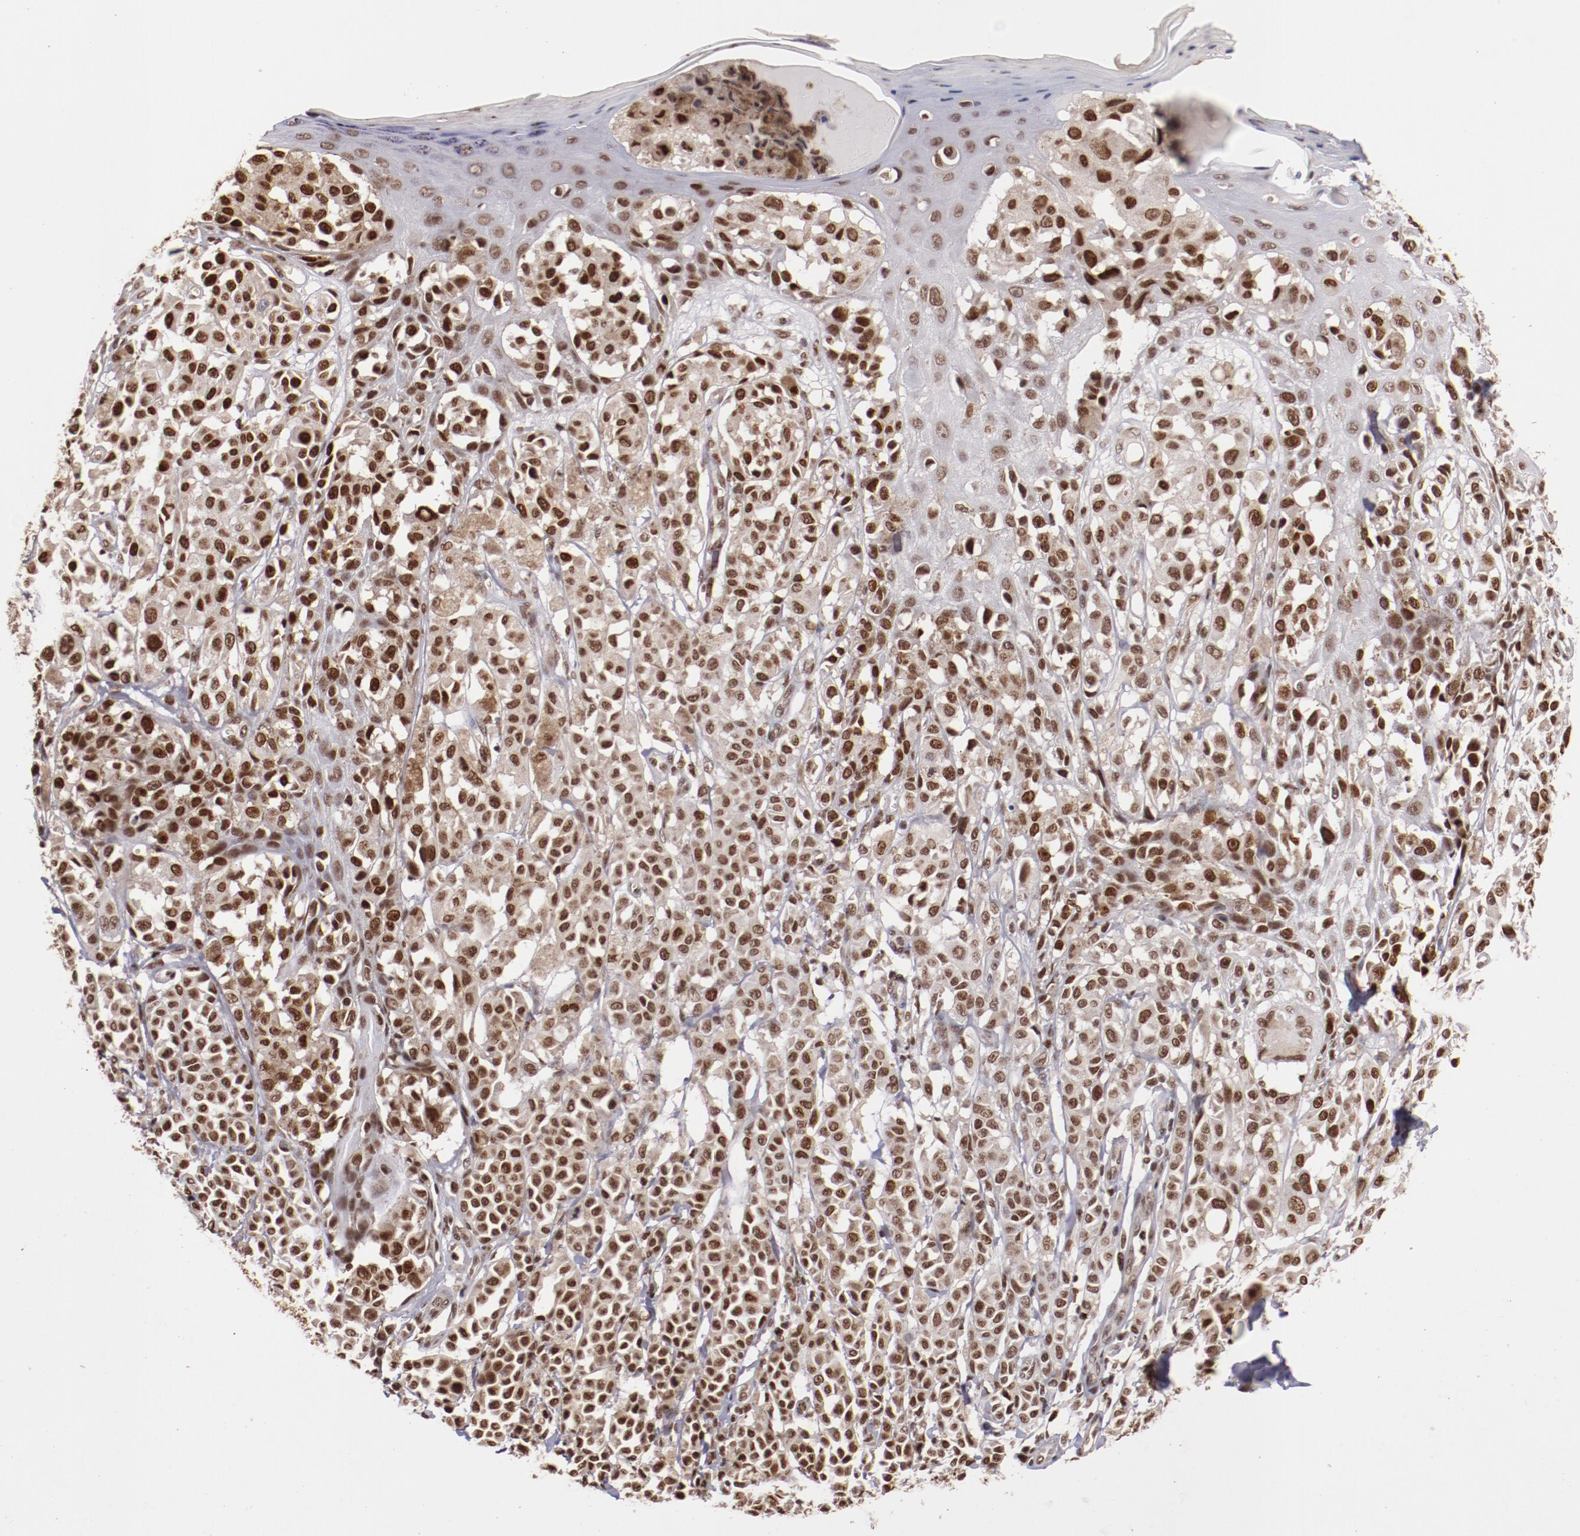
{"staining": {"intensity": "moderate", "quantity": ">75%", "location": "nuclear"}, "tissue": "melanoma", "cell_type": "Tumor cells", "image_type": "cancer", "snomed": [{"axis": "morphology", "description": "Malignant melanoma, NOS"}, {"axis": "topography", "description": "Skin"}], "caption": "Approximately >75% of tumor cells in malignant melanoma exhibit moderate nuclear protein expression as visualized by brown immunohistochemical staining.", "gene": "STAG2", "patient": {"sex": "female", "age": 38}}